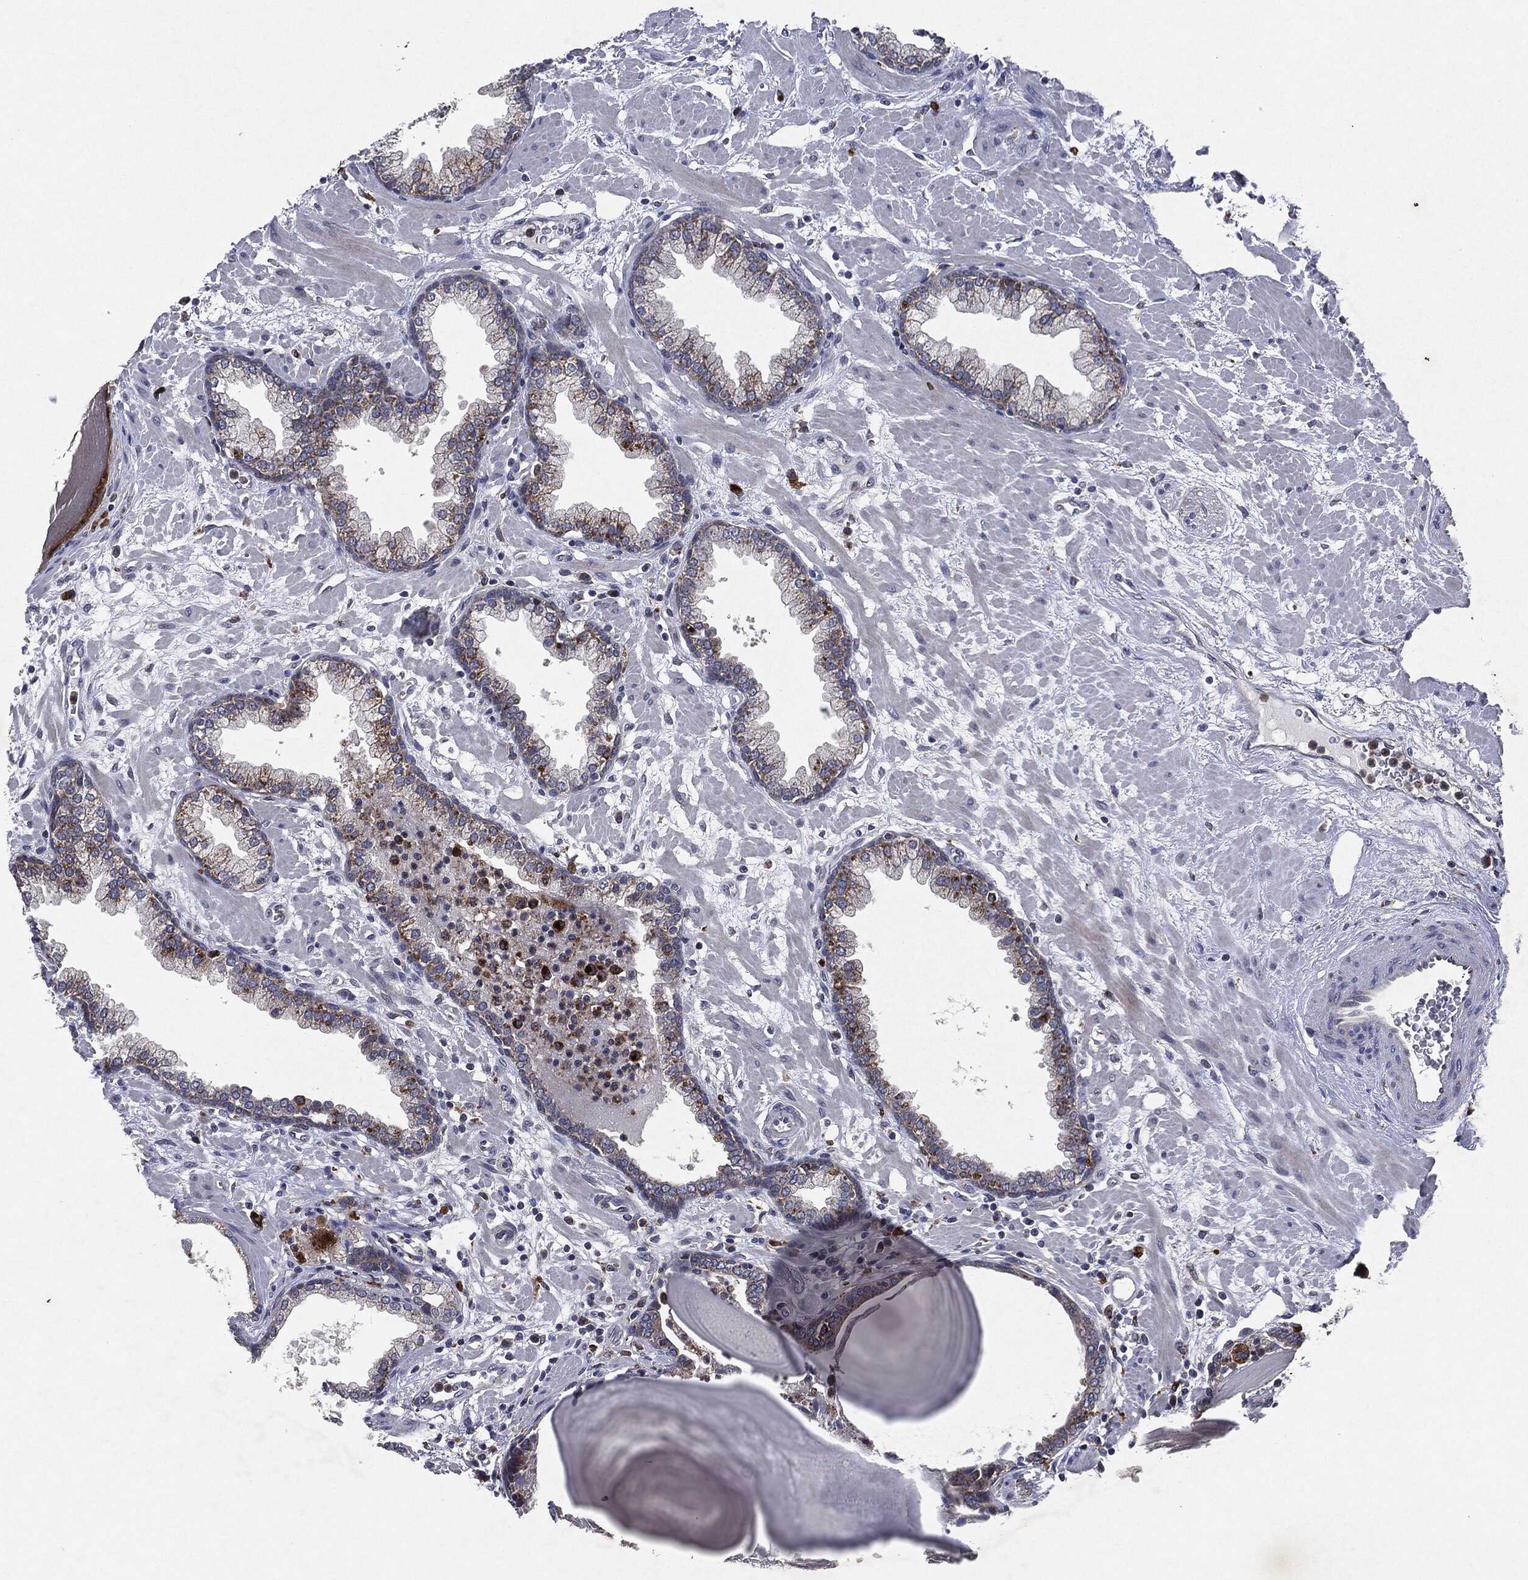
{"staining": {"intensity": "moderate", "quantity": "<25%", "location": "cytoplasmic/membranous"}, "tissue": "prostate", "cell_type": "Glandular cells", "image_type": "normal", "snomed": [{"axis": "morphology", "description": "Normal tissue, NOS"}, {"axis": "topography", "description": "Prostate"}], "caption": "High-power microscopy captured an immunohistochemistry (IHC) histopathology image of normal prostate, revealing moderate cytoplasmic/membranous positivity in about <25% of glandular cells.", "gene": "SLC31A2", "patient": {"sex": "male", "age": 63}}